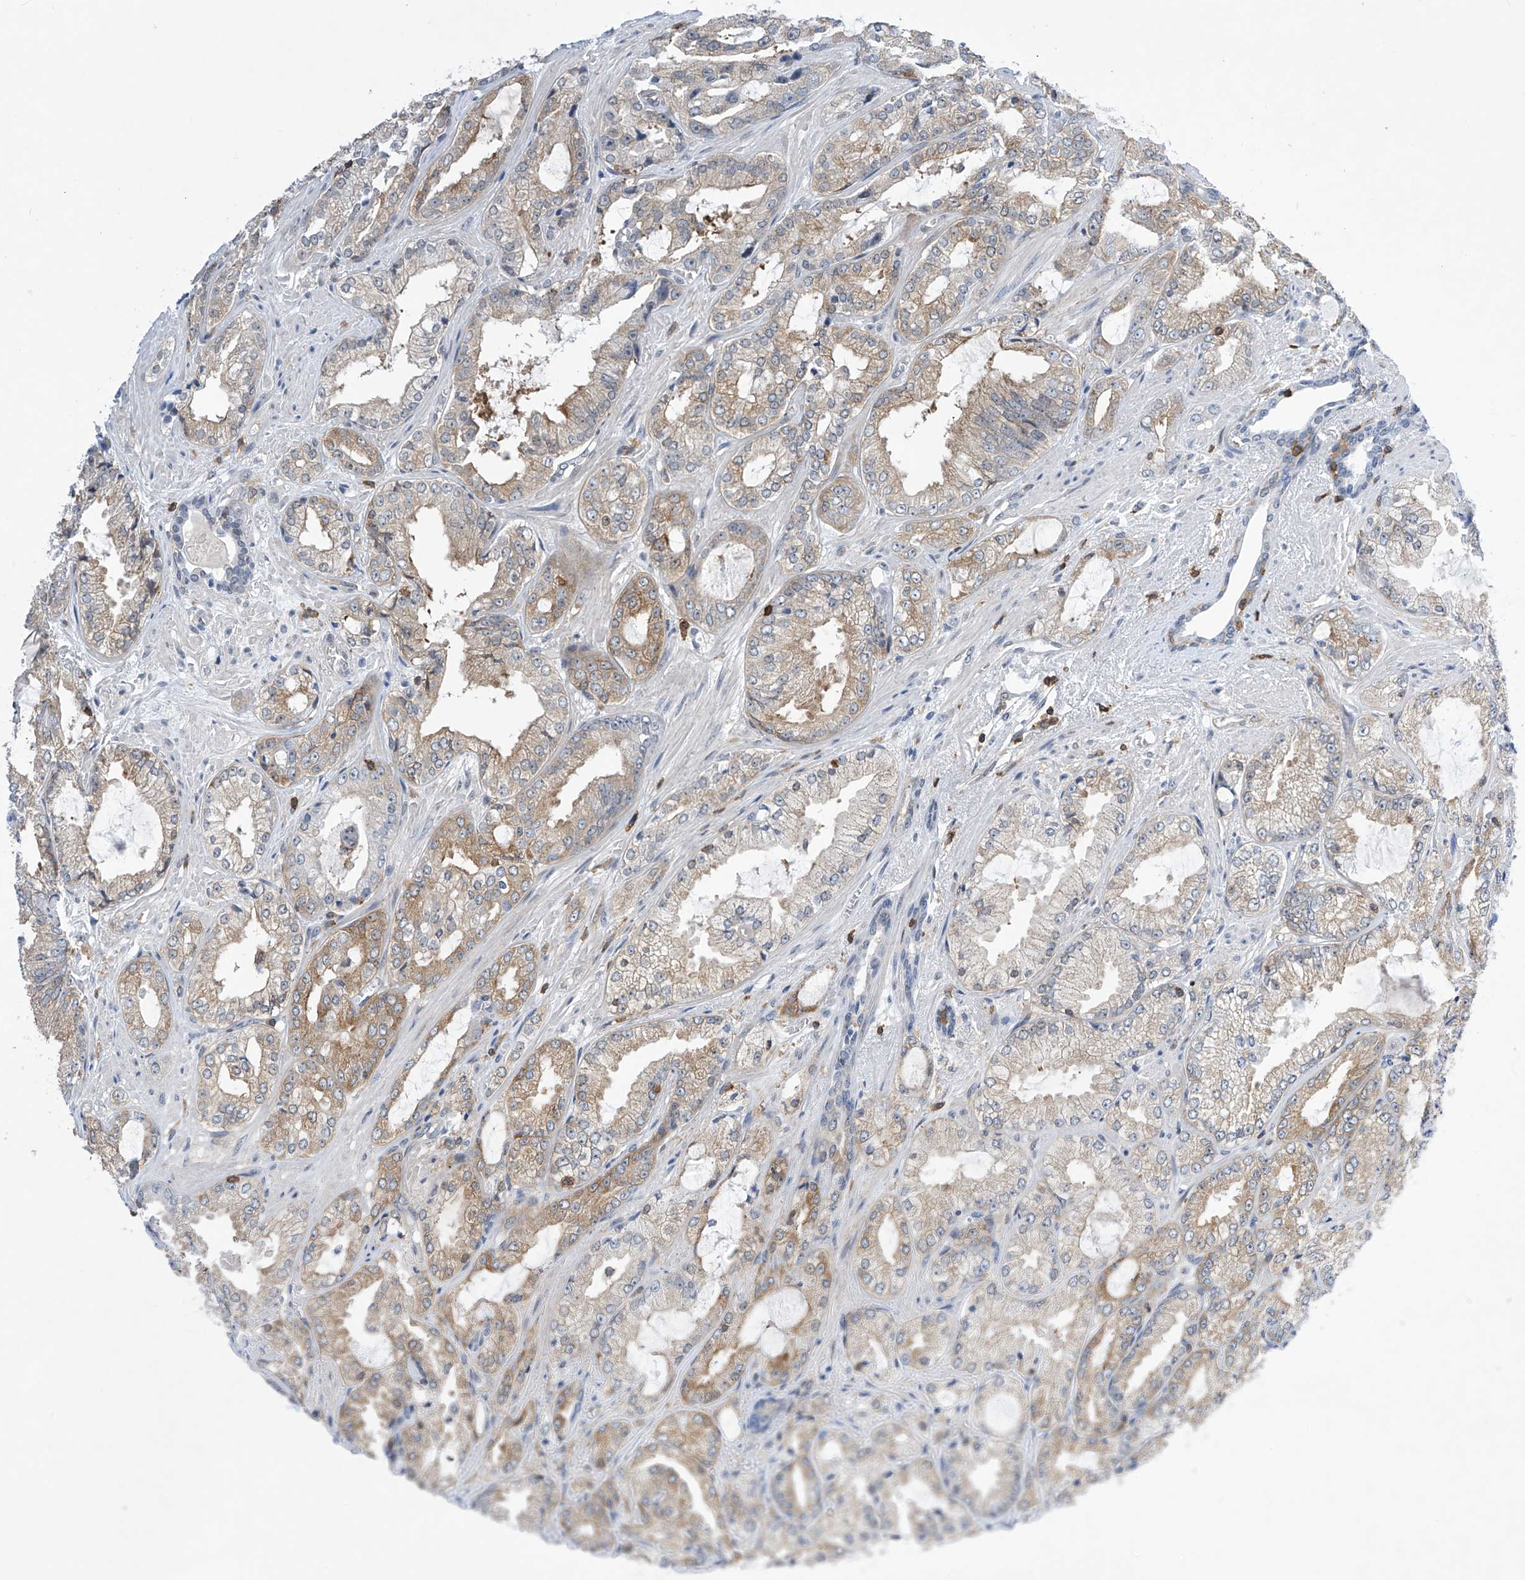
{"staining": {"intensity": "moderate", "quantity": "25%-75%", "location": "cytoplasmic/membranous"}, "tissue": "prostate cancer", "cell_type": "Tumor cells", "image_type": "cancer", "snomed": [{"axis": "morphology", "description": "Adenocarcinoma, High grade"}, {"axis": "topography", "description": "Prostate"}], "caption": "Immunohistochemical staining of human prostate cancer shows medium levels of moderate cytoplasmic/membranous protein staining in approximately 25%-75% of tumor cells.", "gene": "MSL3", "patient": {"sex": "male", "age": 71}}